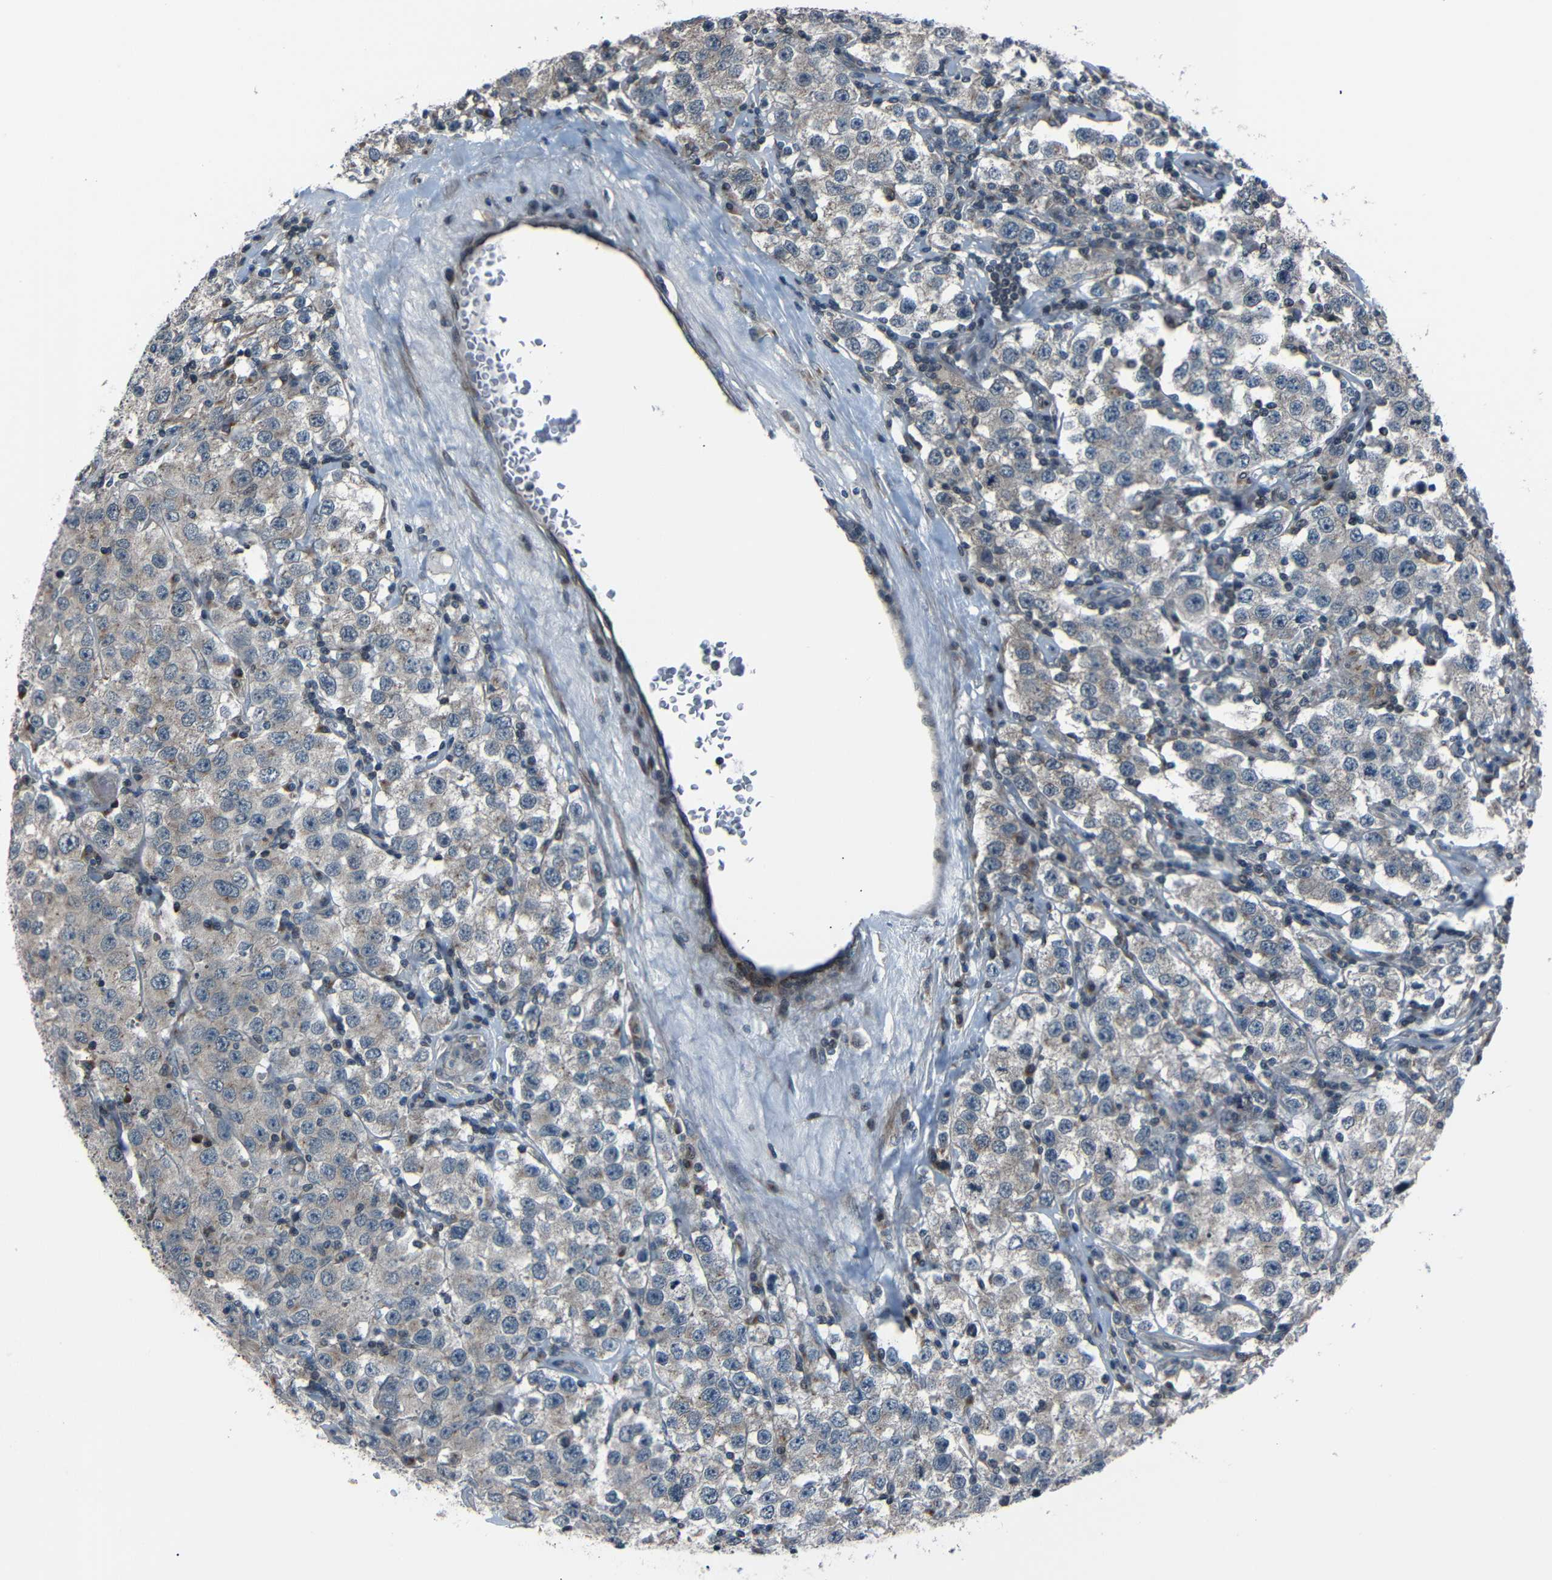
{"staining": {"intensity": "negative", "quantity": "none", "location": "none"}, "tissue": "testis cancer", "cell_type": "Tumor cells", "image_type": "cancer", "snomed": [{"axis": "morphology", "description": "Seminoma, NOS"}, {"axis": "topography", "description": "Testis"}], "caption": "High power microscopy histopathology image of an immunohistochemistry photomicrograph of testis cancer, revealing no significant positivity in tumor cells.", "gene": "AKAP9", "patient": {"sex": "male", "age": 52}}